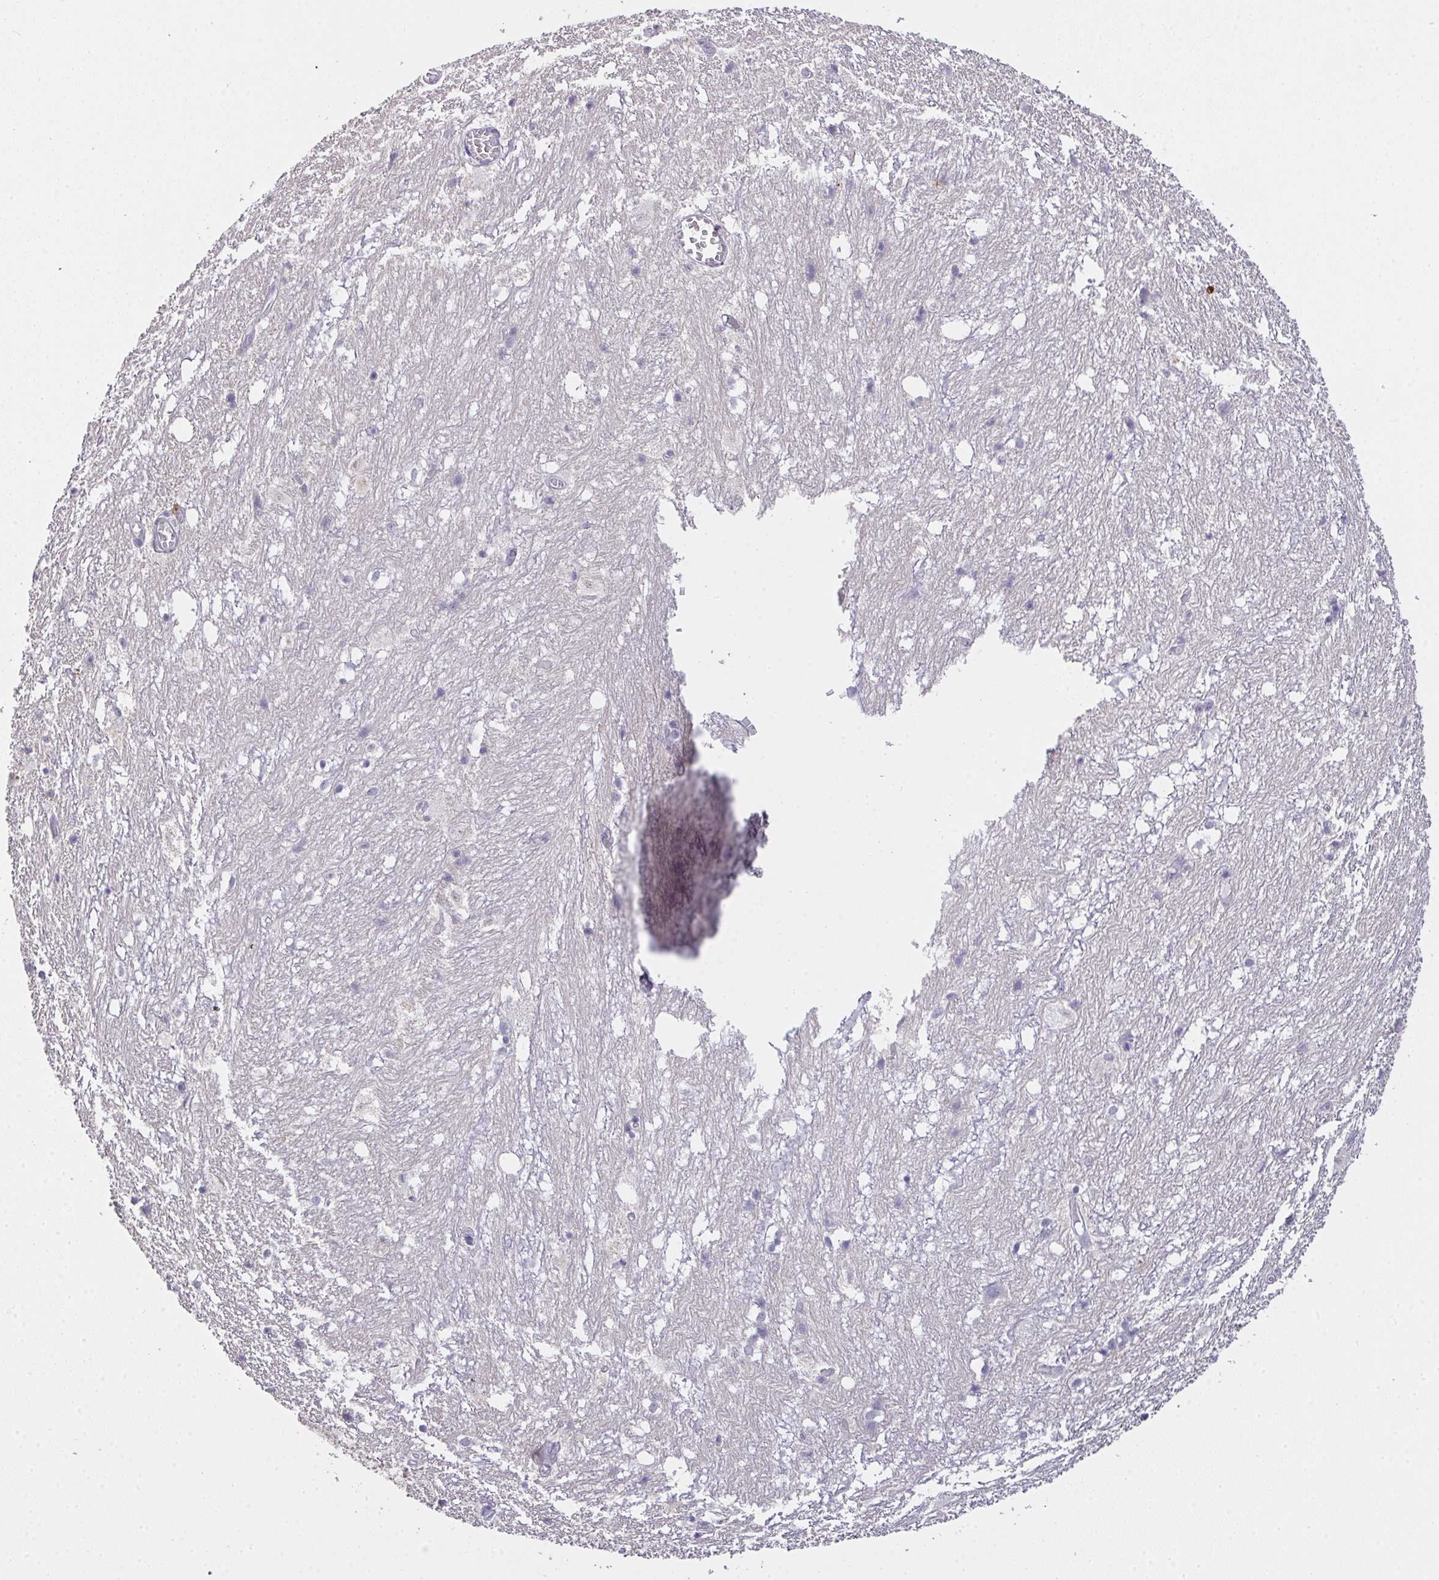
{"staining": {"intensity": "negative", "quantity": "none", "location": "none"}, "tissue": "hippocampus", "cell_type": "Glial cells", "image_type": "normal", "snomed": [{"axis": "morphology", "description": "Normal tissue, NOS"}, {"axis": "topography", "description": "Hippocampus"}], "caption": "Immunohistochemical staining of unremarkable human hippocampus reveals no significant staining in glial cells.", "gene": "TMEM219", "patient": {"sex": "female", "age": 52}}